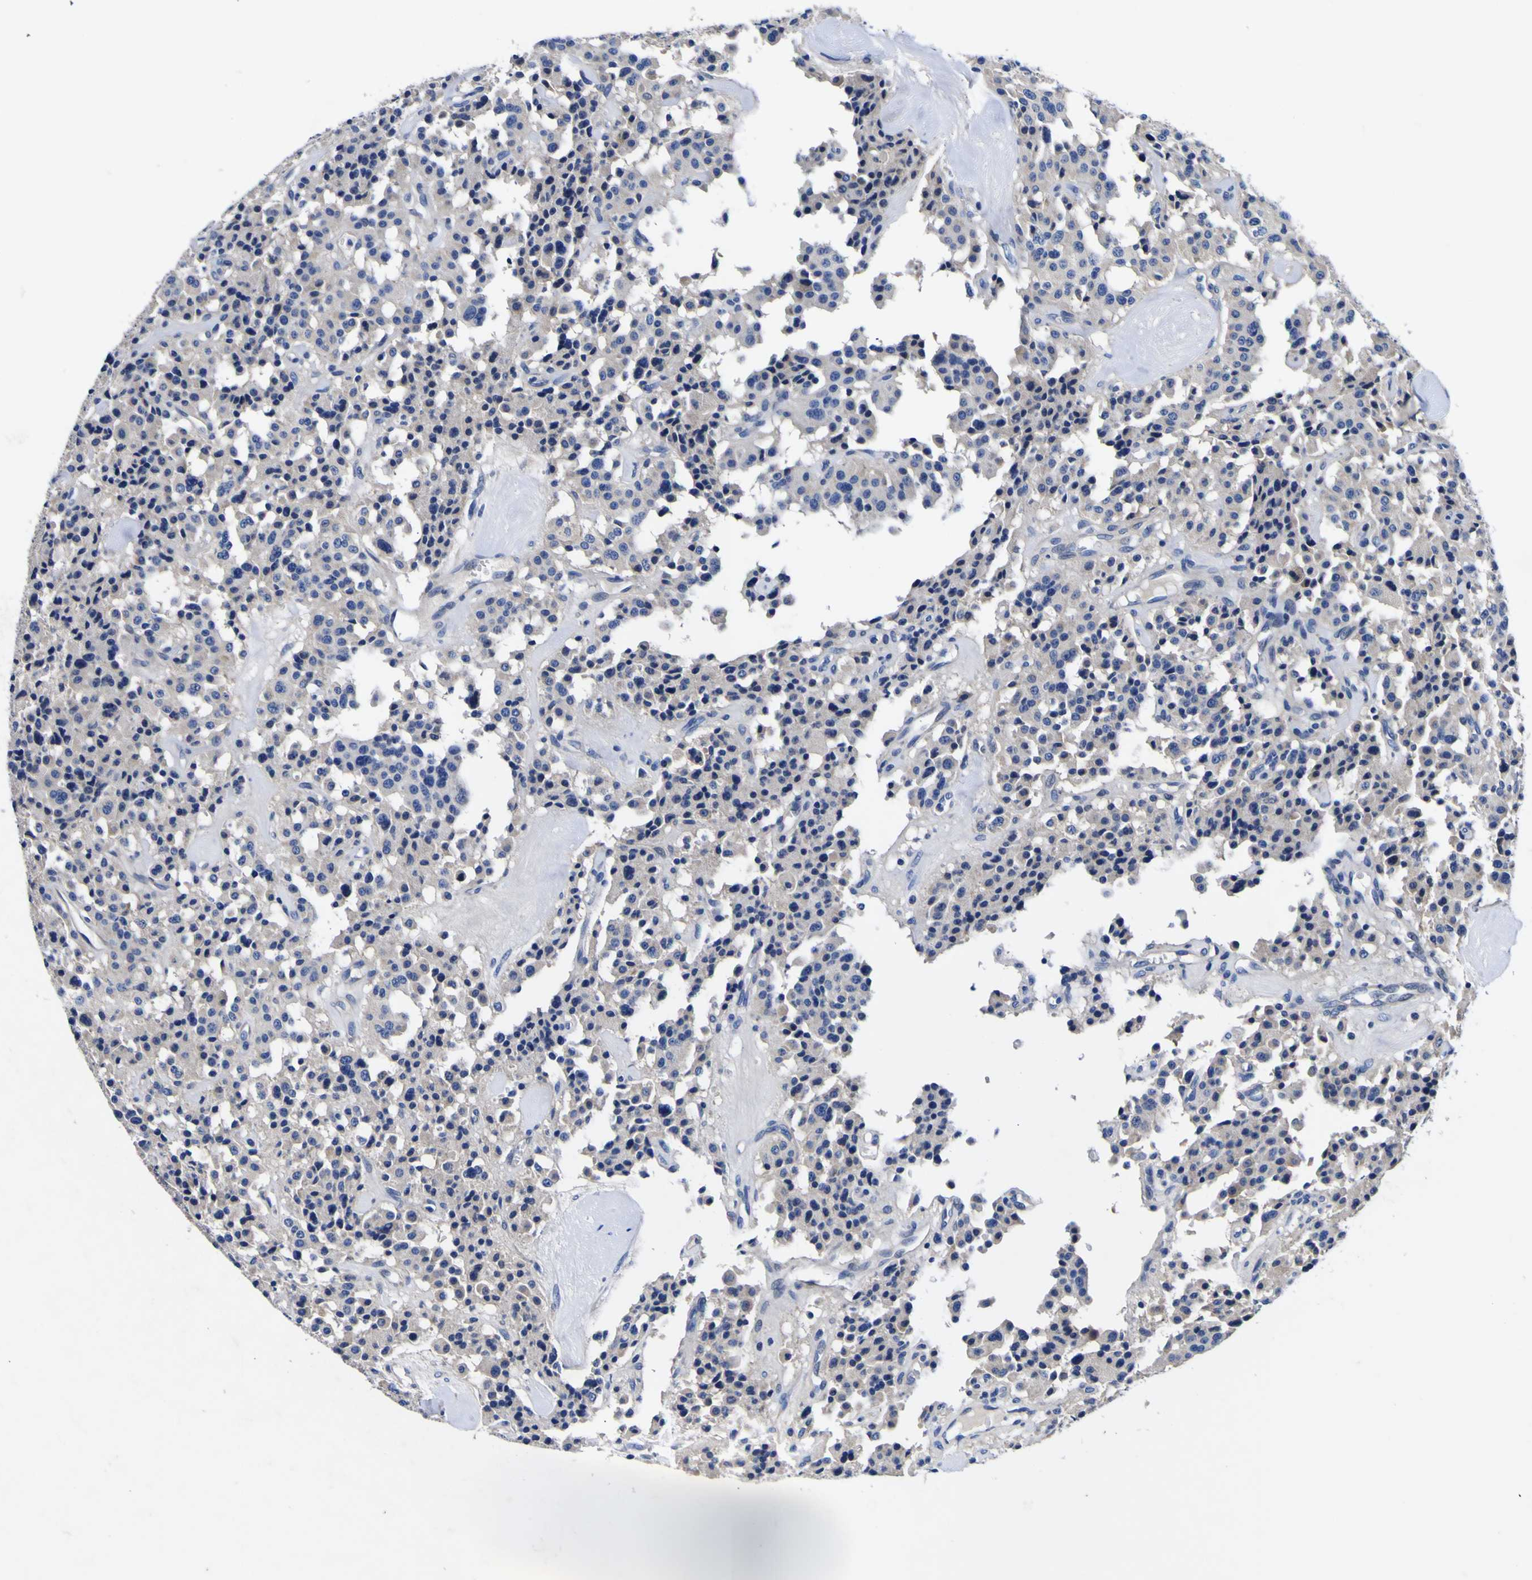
{"staining": {"intensity": "negative", "quantity": "none", "location": "none"}, "tissue": "carcinoid", "cell_type": "Tumor cells", "image_type": "cancer", "snomed": [{"axis": "morphology", "description": "Carcinoid, malignant, NOS"}, {"axis": "topography", "description": "Lung"}], "caption": "Micrograph shows no significant protein staining in tumor cells of carcinoid.", "gene": "VASN", "patient": {"sex": "male", "age": 30}}